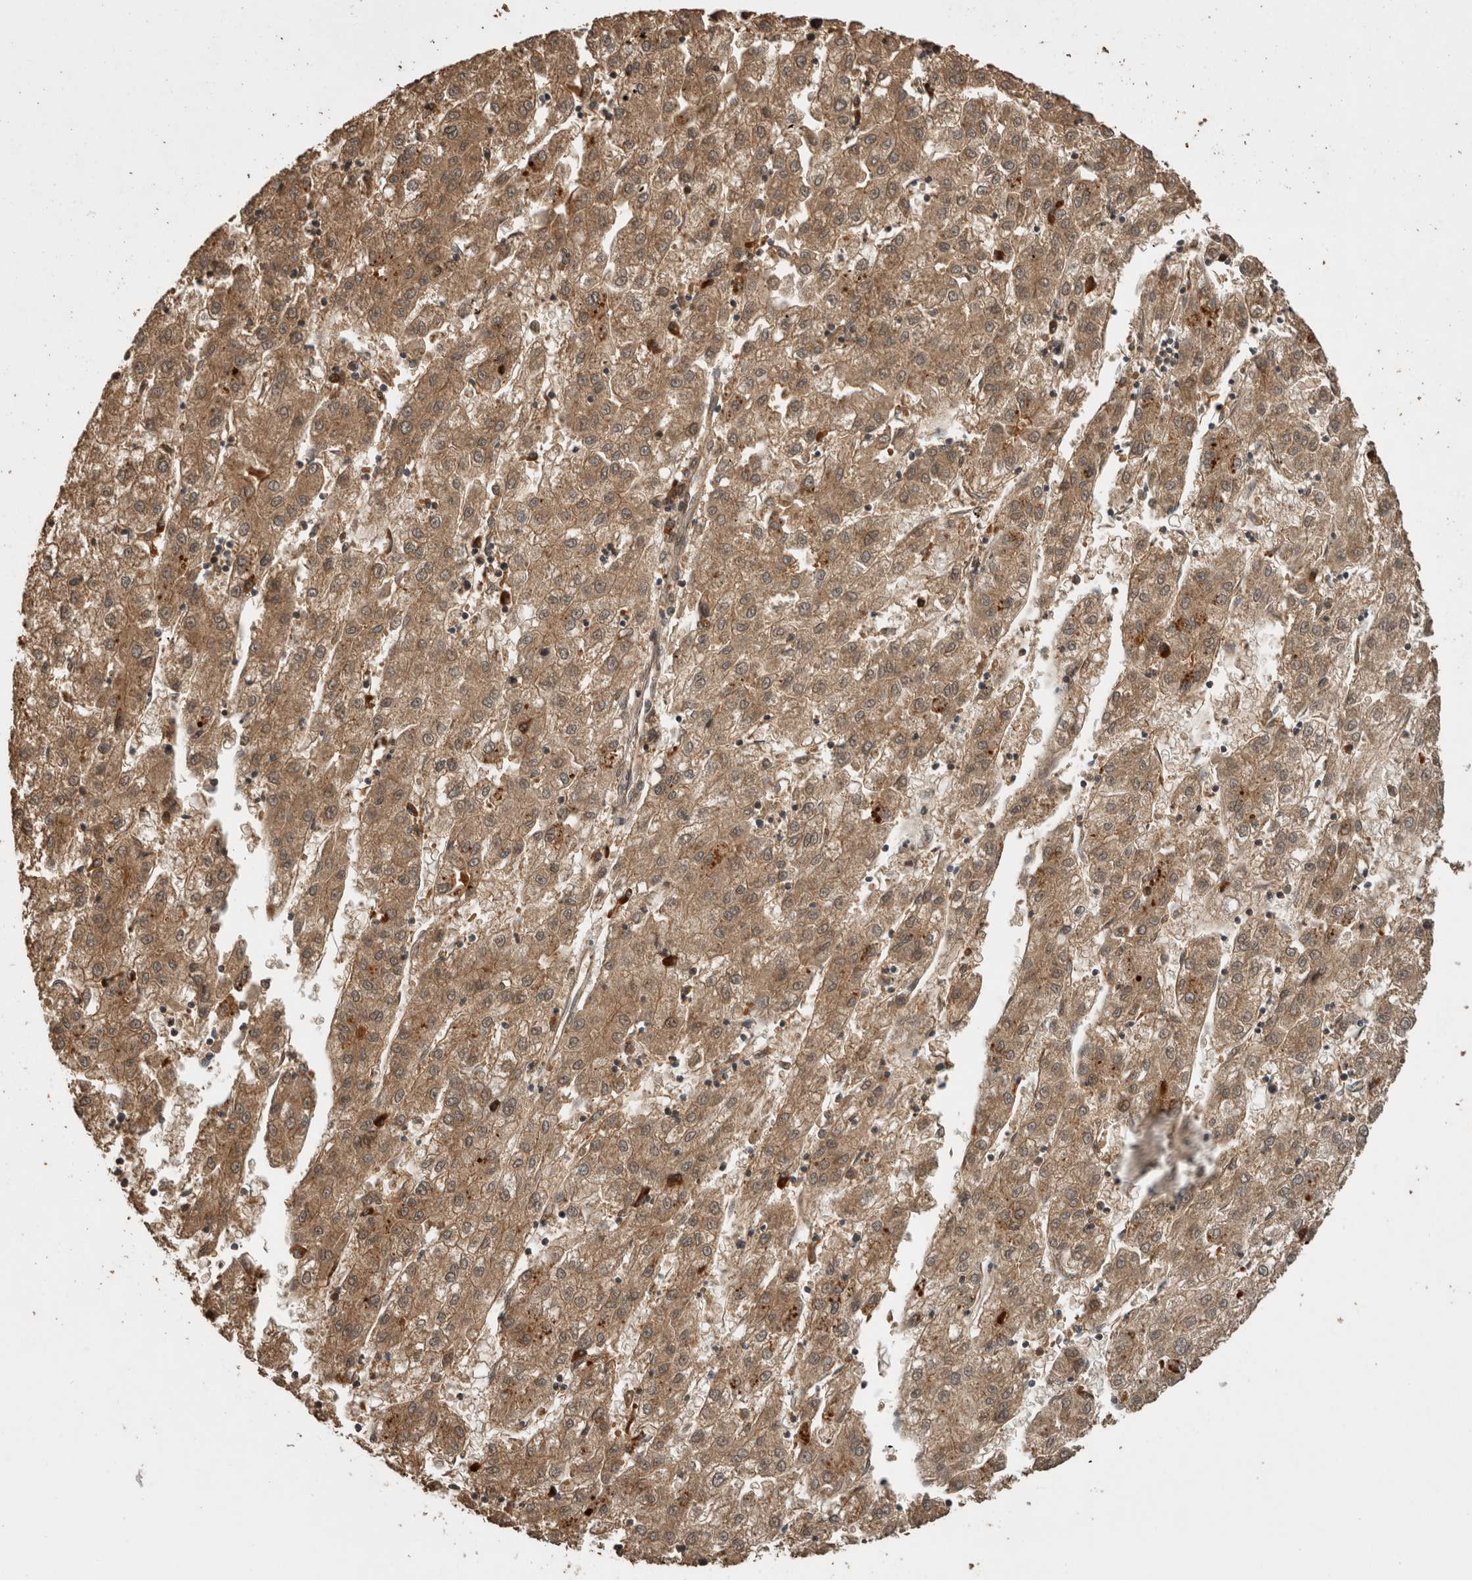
{"staining": {"intensity": "moderate", "quantity": ">75%", "location": "cytoplasmic/membranous"}, "tissue": "liver cancer", "cell_type": "Tumor cells", "image_type": "cancer", "snomed": [{"axis": "morphology", "description": "Carcinoma, Hepatocellular, NOS"}, {"axis": "topography", "description": "Liver"}], "caption": "This micrograph exhibits liver hepatocellular carcinoma stained with IHC to label a protein in brown. The cytoplasmic/membranous of tumor cells show moderate positivity for the protein. Nuclei are counter-stained blue.", "gene": "RHPN1", "patient": {"sex": "male", "age": 72}}